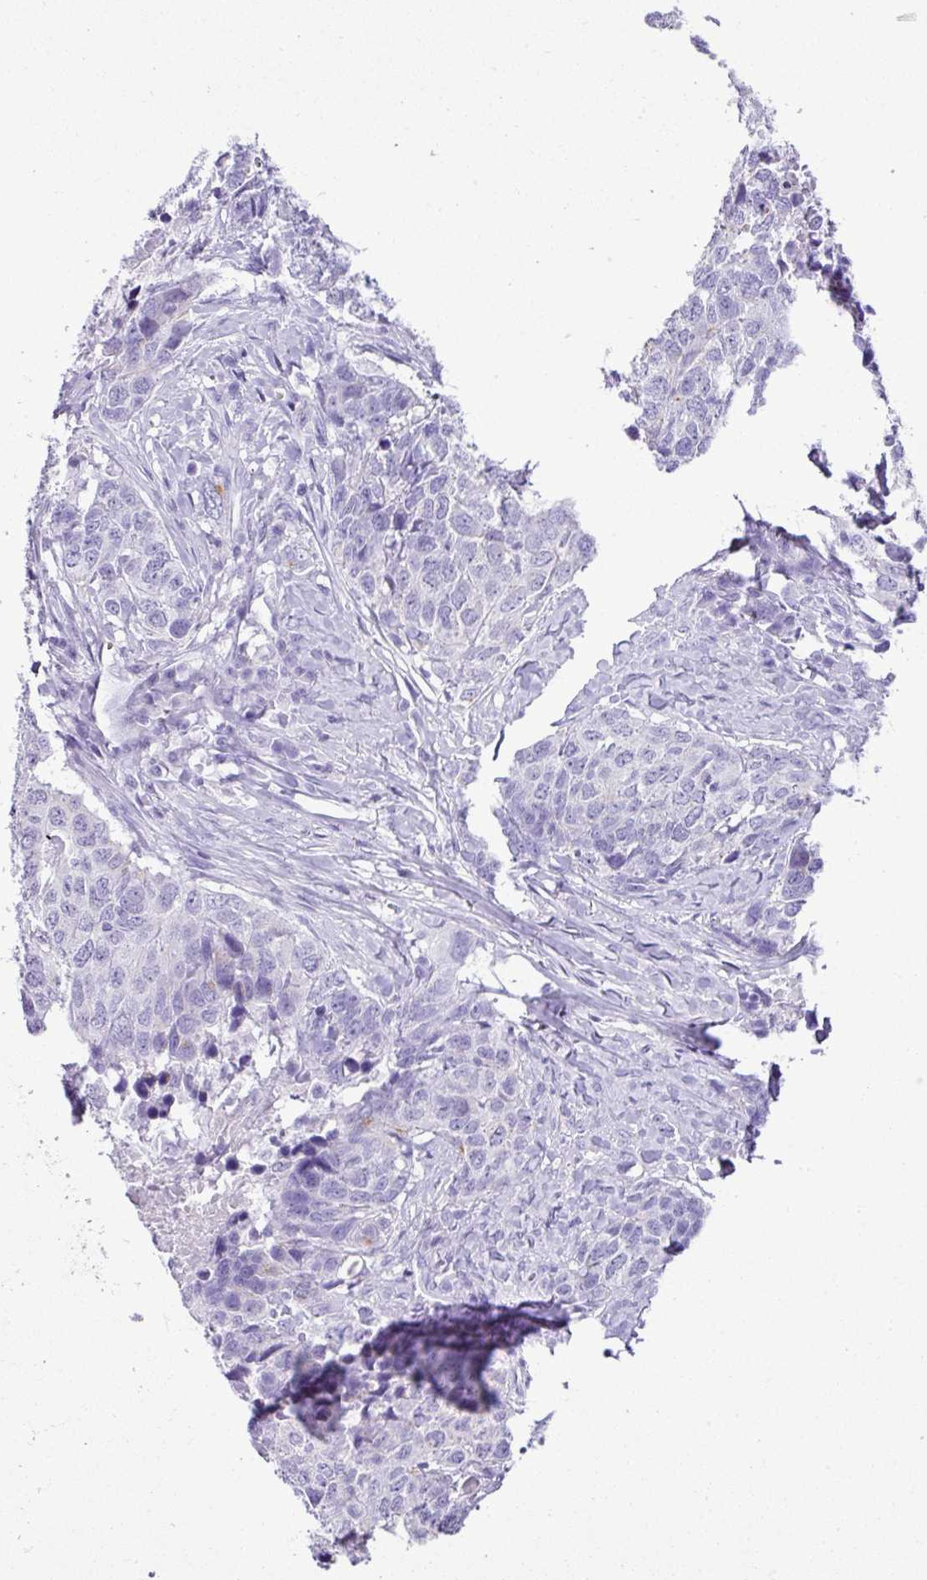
{"staining": {"intensity": "negative", "quantity": "none", "location": "none"}, "tissue": "head and neck cancer", "cell_type": "Tumor cells", "image_type": "cancer", "snomed": [{"axis": "morphology", "description": "Normal tissue, NOS"}, {"axis": "morphology", "description": "Squamous cell carcinoma, NOS"}, {"axis": "topography", "description": "Skeletal muscle"}, {"axis": "topography", "description": "Vascular tissue"}, {"axis": "topography", "description": "Peripheral nerve tissue"}, {"axis": "topography", "description": "Head-Neck"}], "caption": "There is no significant staining in tumor cells of head and neck cancer (squamous cell carcinoma).", "gene": "ZSCAN5A", "patient": {"sex": "male", "age": 66}}